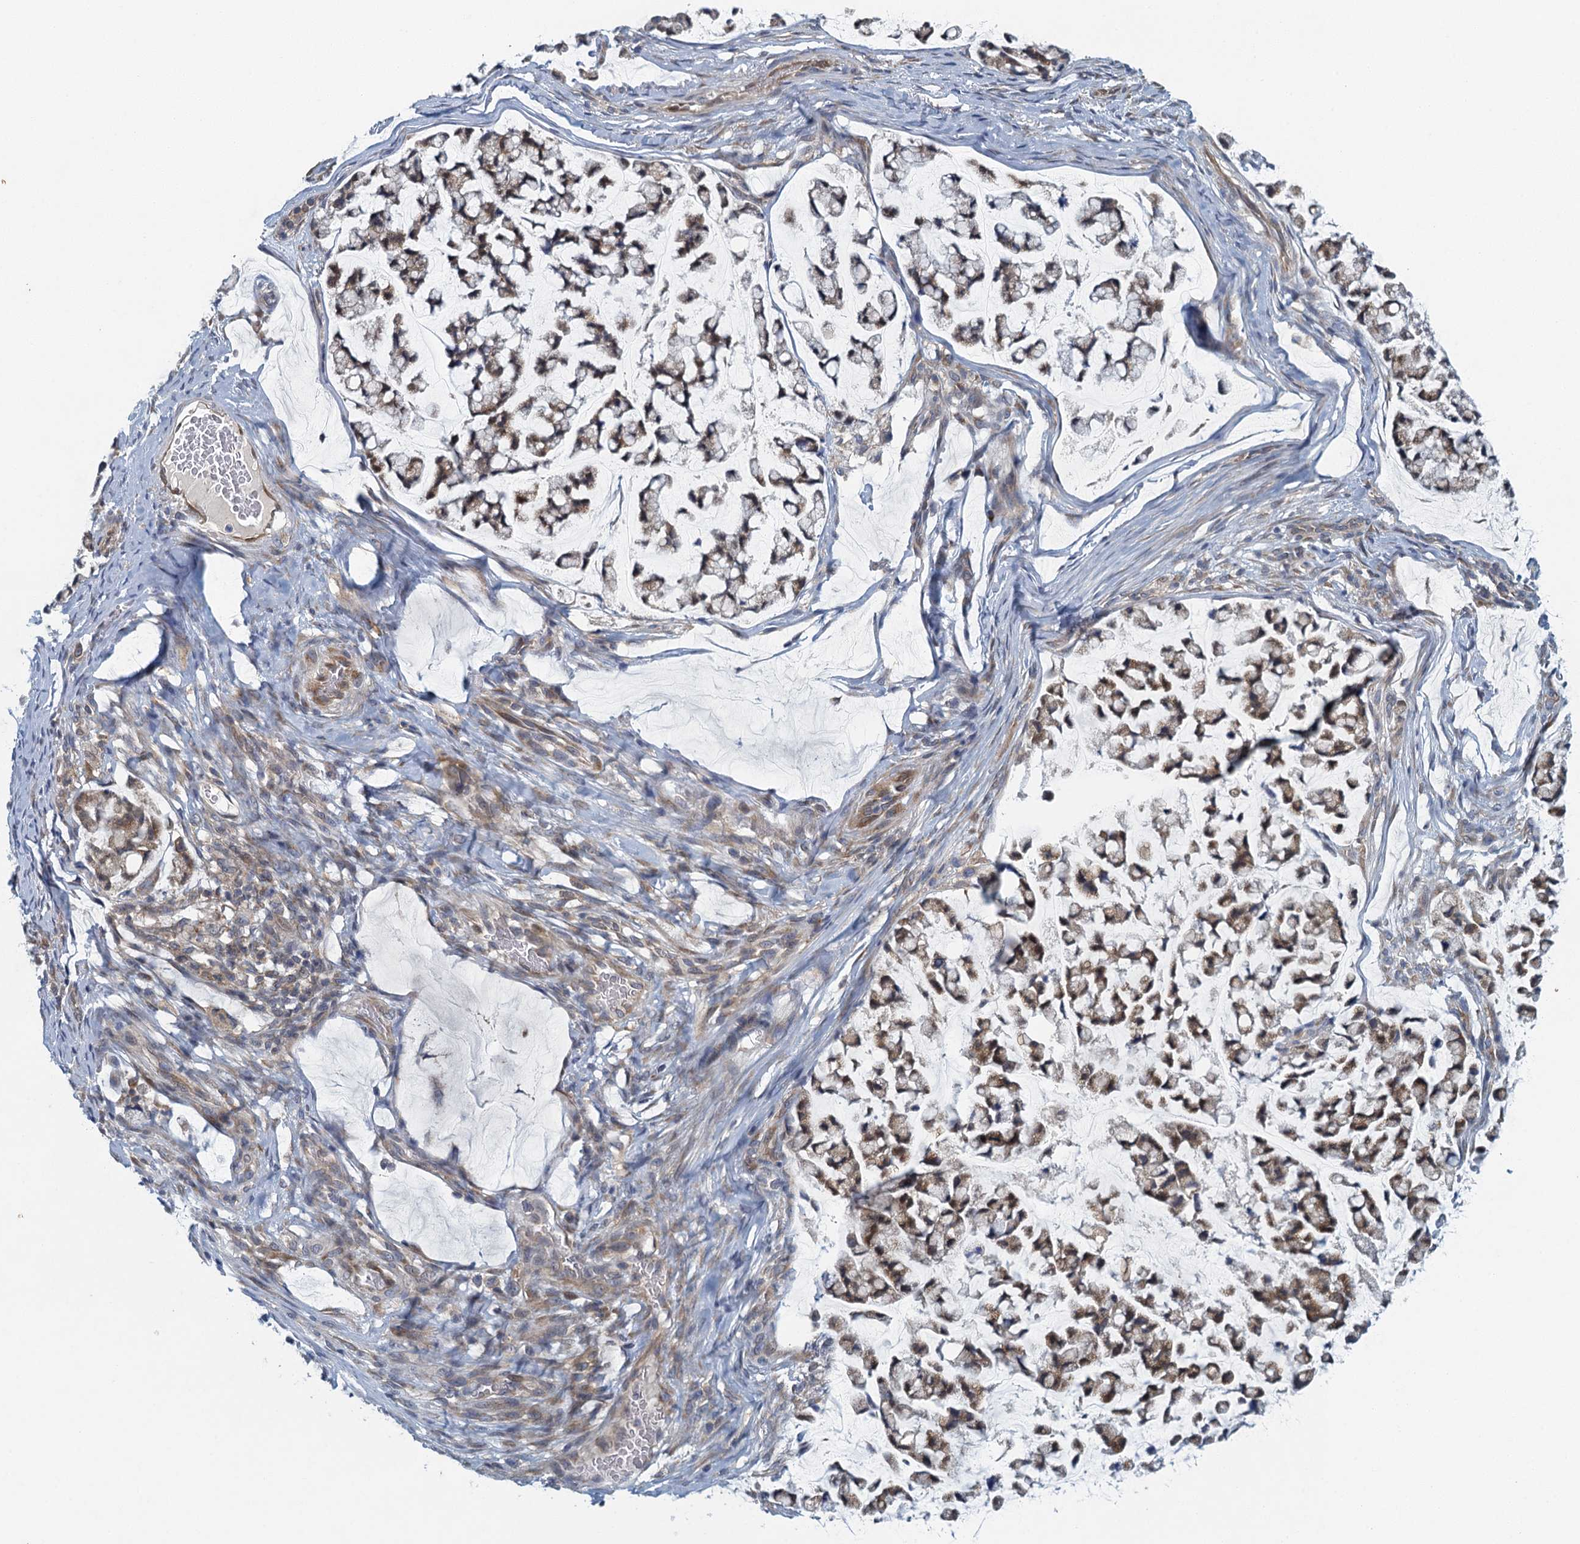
{"staining": {"intensity": "weak", "quantity": ">75%", "location": "cytoplasmic/membranous"}, "tissue": "stomach cancer", "cell_type": "Tumor cells", "image_type": "cancer", "snomed": [{"axis": "morphology", "description": "Adenocarcinoma, NOS"}, {"axis": "topography", "description": "Stomach, lower"}], "caption": "IHC histopathology image of stomach cancer (adenocarcinoma) stained for a protein (brown), which reveals low levels of weak cytoplasmic/membranous staining in approximately >75% of tumor cells.", "gene": "ALG2", "patient": {"sex": "male", "age": 67}}